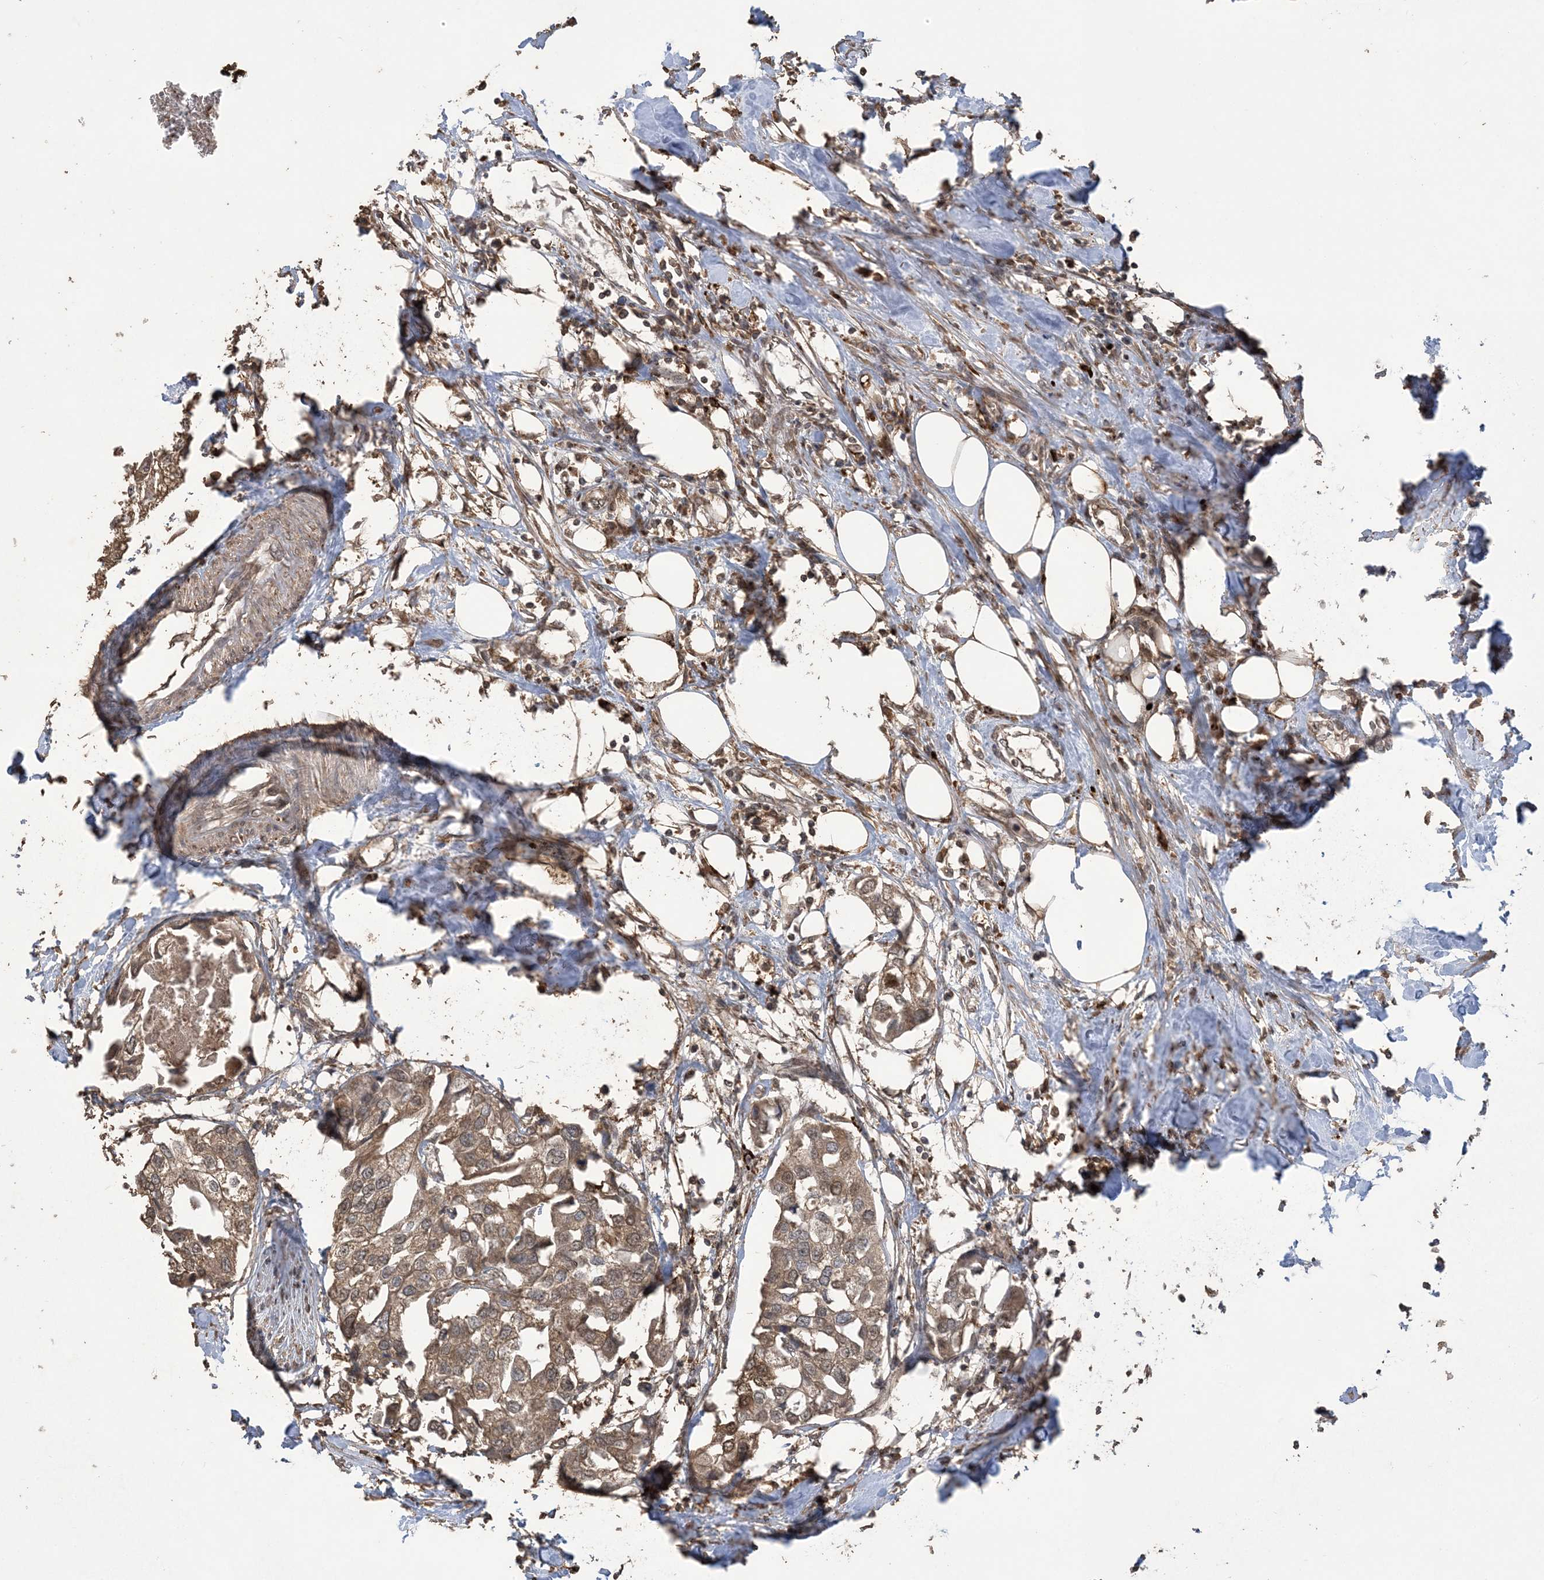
{"staining": {"intensity": "moderate", "quantity": ">75%", "location": "cytoplasmic/membranous"}, "tissue": "urothelial cancer", "cell_type": "Tumor cells", "image_type": "cancer", "snomed": [{"axis": "morphology", "description": "Urothelial carcinoma, High grade"}, {"axis": "topography", "description": "Urinary bladder"}], "caption": "Brown immunohistochemical staining in urothelial carcinoma (high-grade) reveals moderate cytoplasmic/membranous expression in approximately >75% of tumor cells.", "gene": "EFCAB8", "patient": {"sex": "male", "age": 64}}